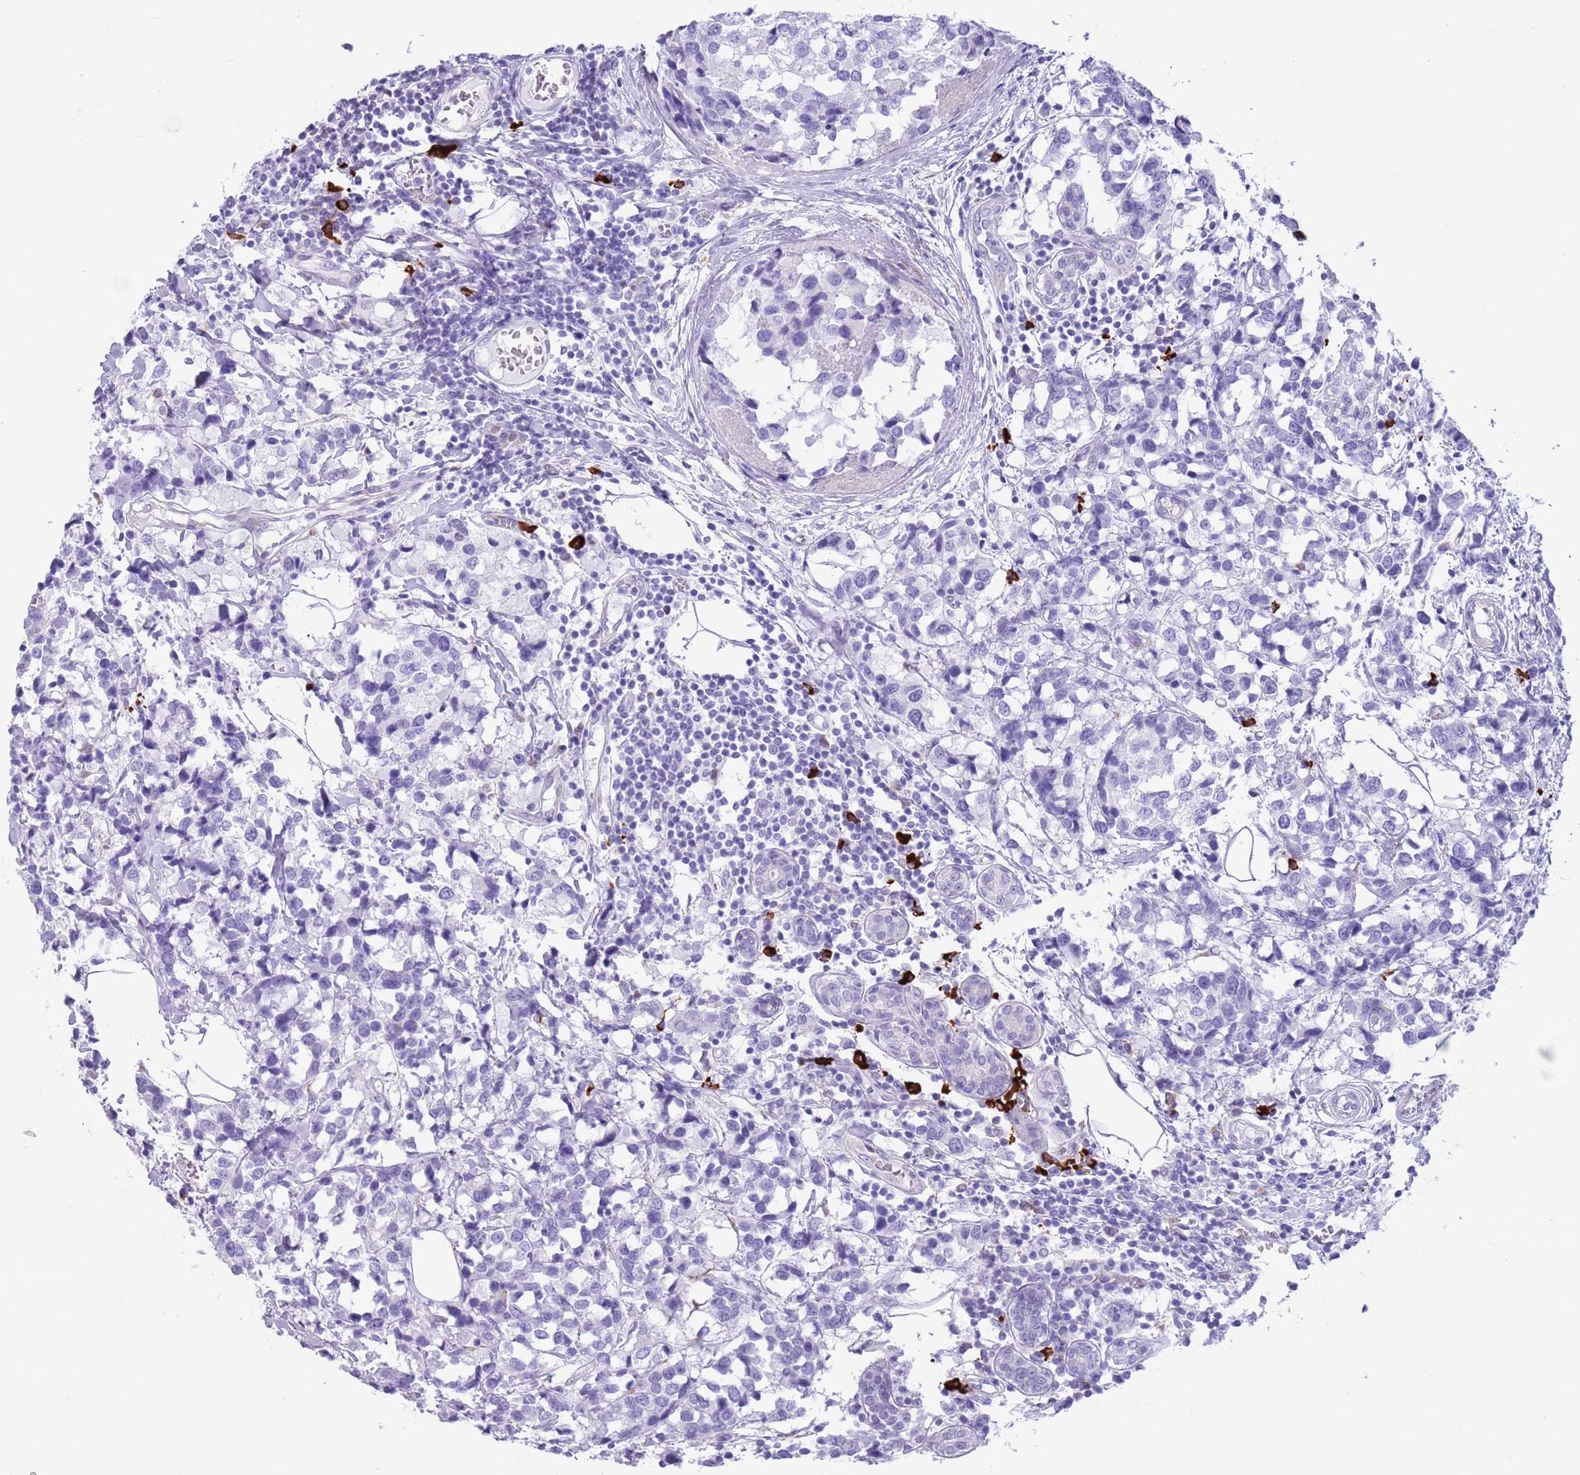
{"staining": {"intensity": "negative", "quantity": "none", "location": "none"}, "tissue": "breast cancer", "cell_type": "Tumor cells", "image_type": "cancer", "snomed": [{"axis": "morphology", "description": "Lobular carcinoma"}, {"axis": "topography", "description": "Breast"}], "caption": "Immunohistochemical staining of breast cancer shows no significant expression in tumor cells.", "gene": "LY6G5B", "patient": {"sex": "female", "age": 59}}